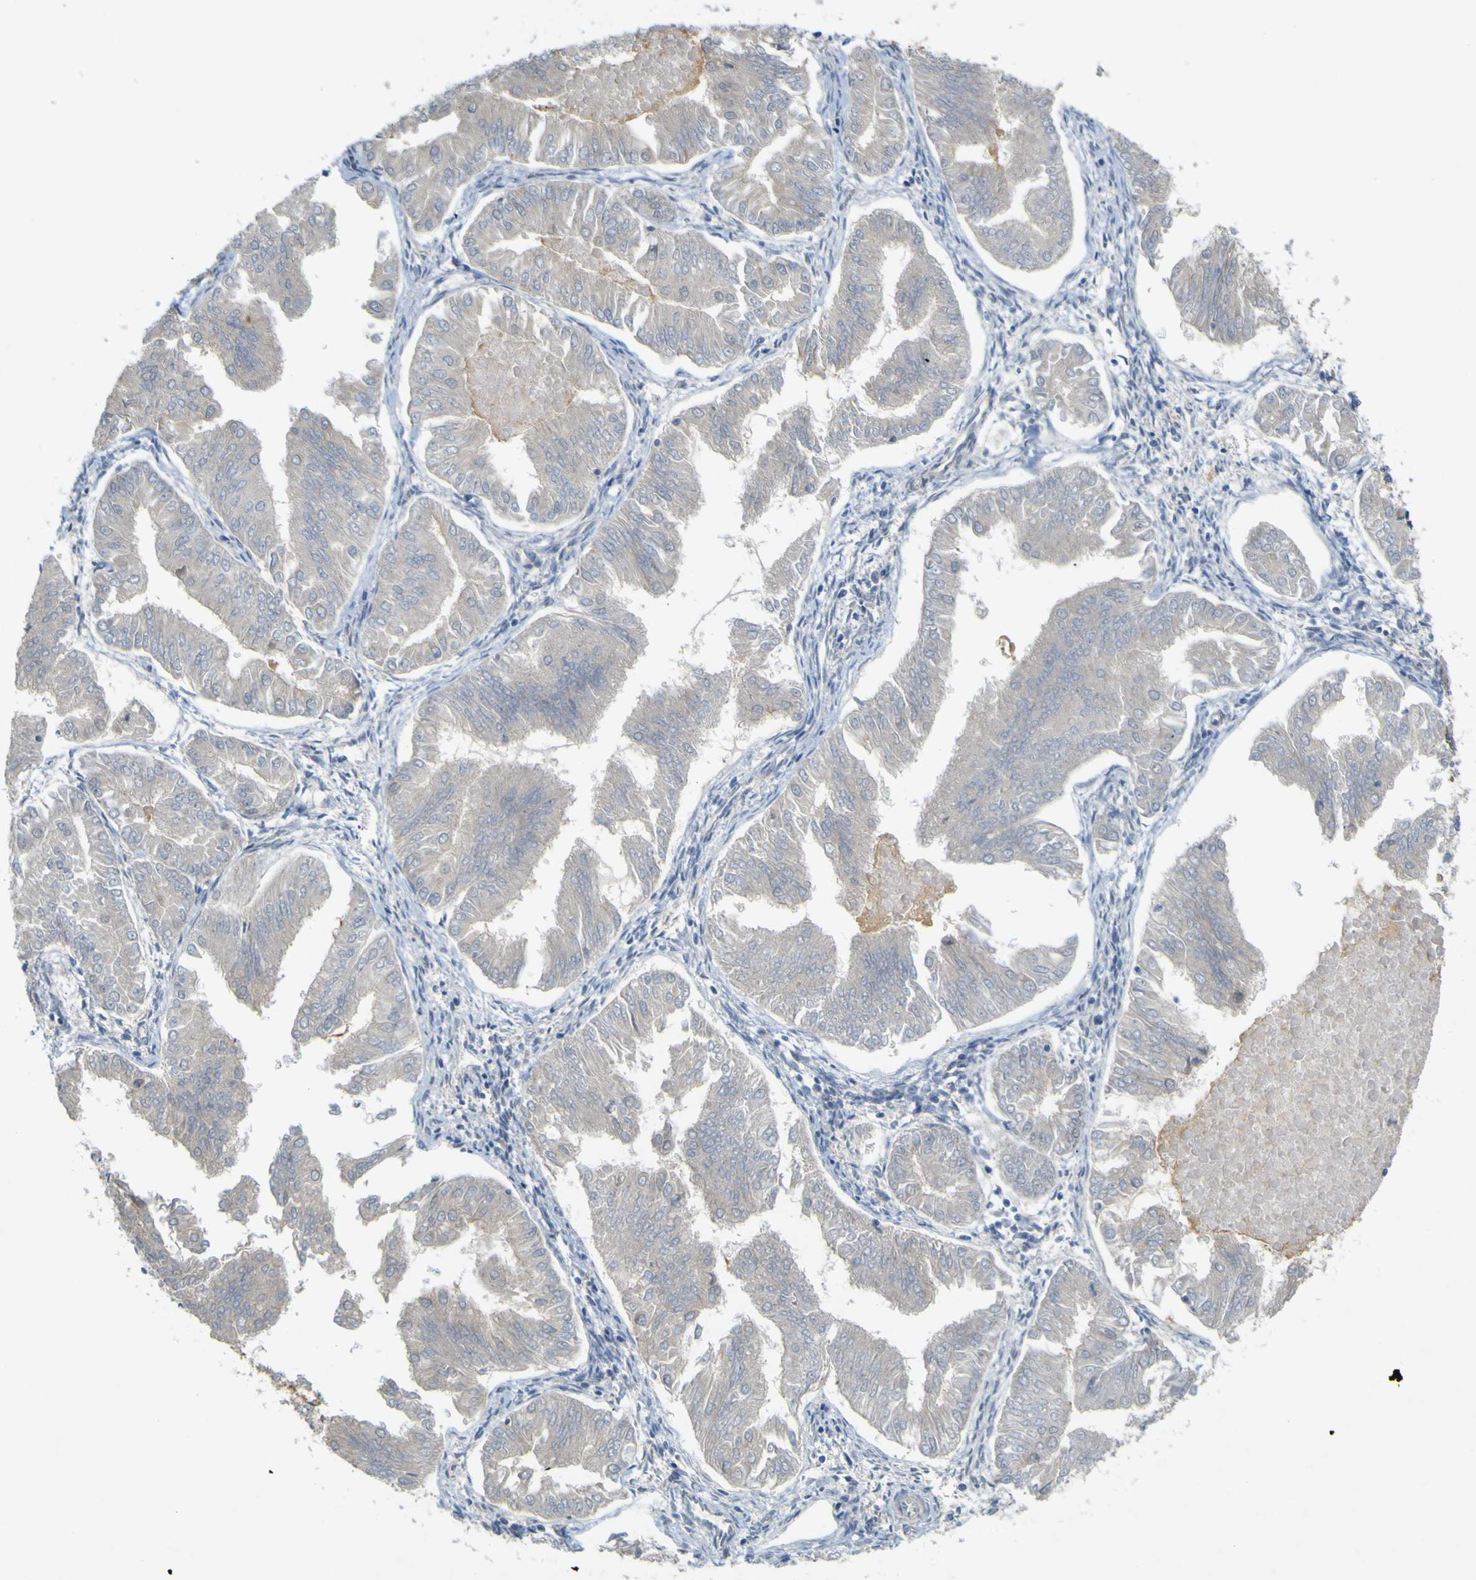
{"staining": {"intensity": "negative", "quantity": "none", "location": "none"}, "tissue": "endometrial cancer", "cell_type": "Tumor cells", "image_type": "cancer", "snomed": [{"axis": "morphology", "description": "Adenocarcinoma, NOS"}, {"axis": "topography", "description": "Endometrium"}], "caption": "An immunohistochemistry image of endometrial cancer (adenocarcinoma) is shown. There is no staining in tumor cells of endometrial cancer (adenocarcinoma).", "gene": "IGF2R", "patient": {"sex": "female", "age": 53}}